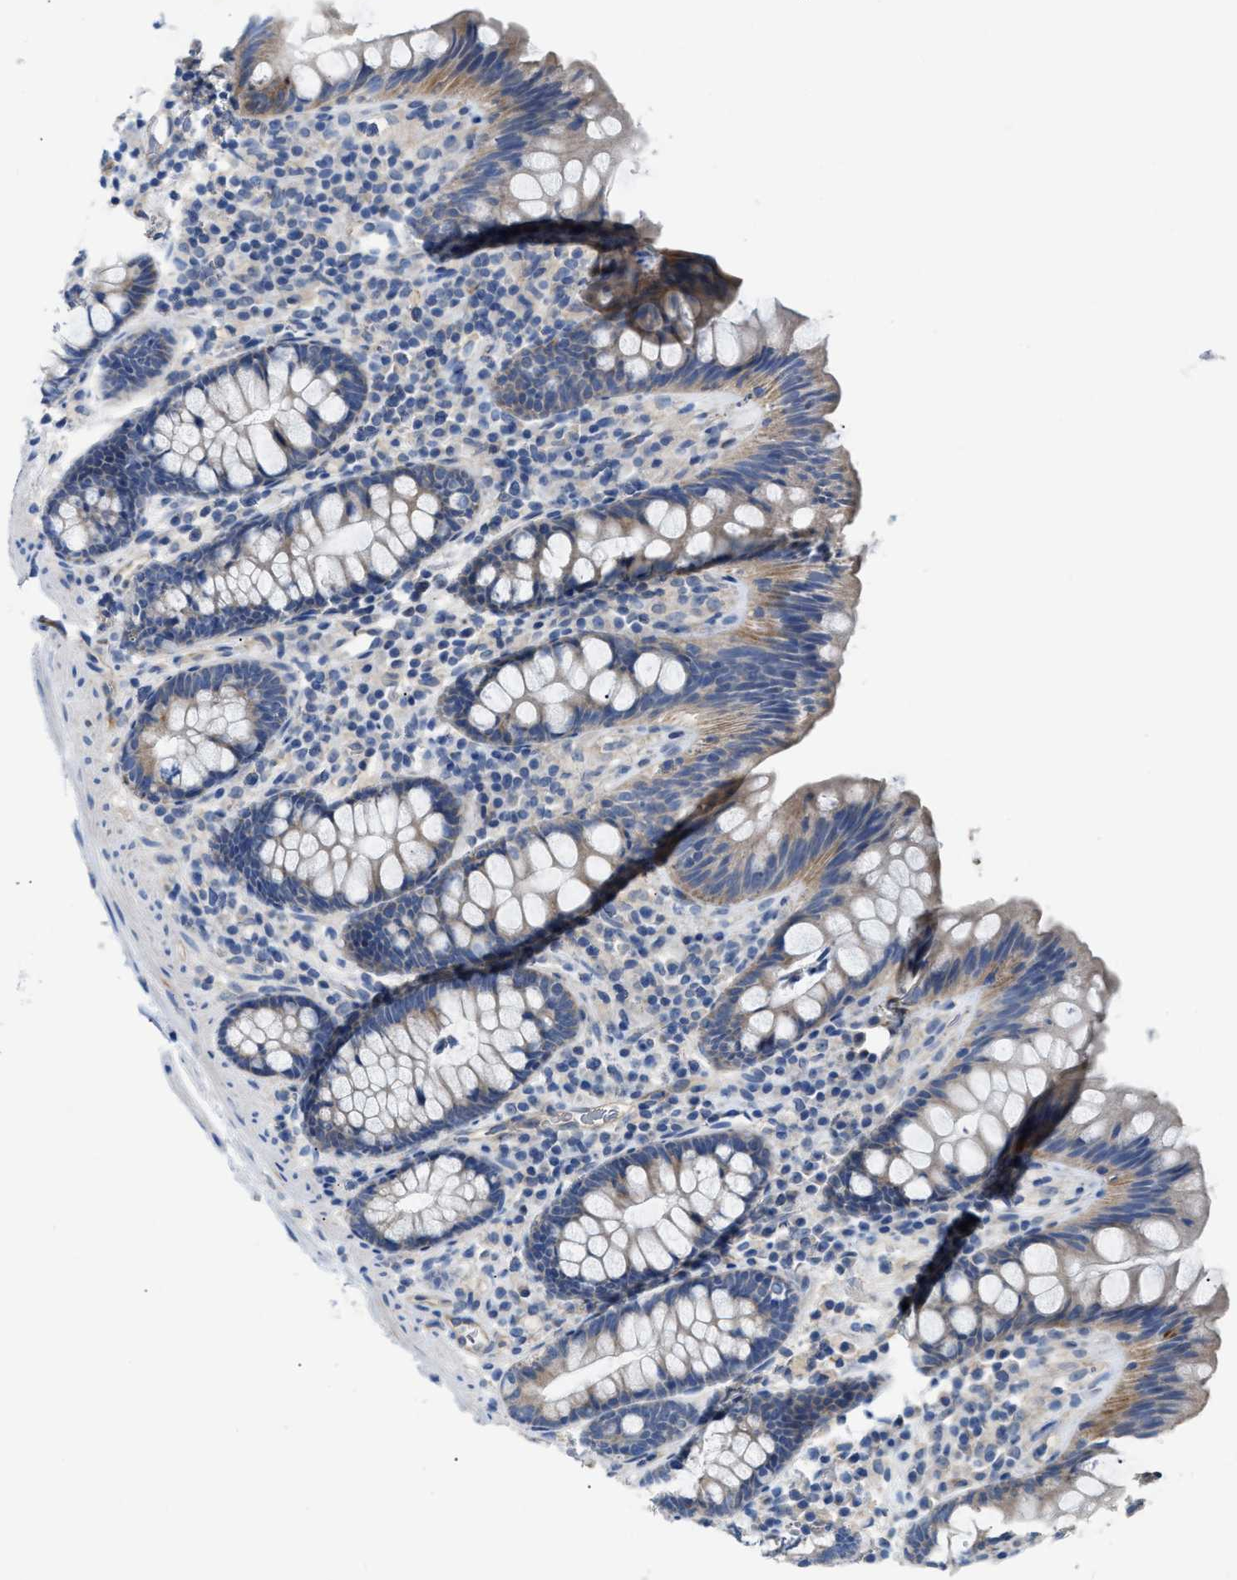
{"staining": {"intensity": "moderate", "quantity": ">75%", "location": "cytoplasmic/membranous"}, "tissue": "colon", "cell_type": "Endothelial cells", "image_type": "normal", "snomed": [{"axis": "morphology", "description": "Normal tissue, NOS"}, {"axis": "topography", "description": "Colon"}], "caption": "IHC of normal human colon displays medium levels of moderate cytoplasmic/membranous positivity in approximately >75% of endothelial cells.", "gene": "DHX58", "patient": {"sex": "female", "age": 80}}